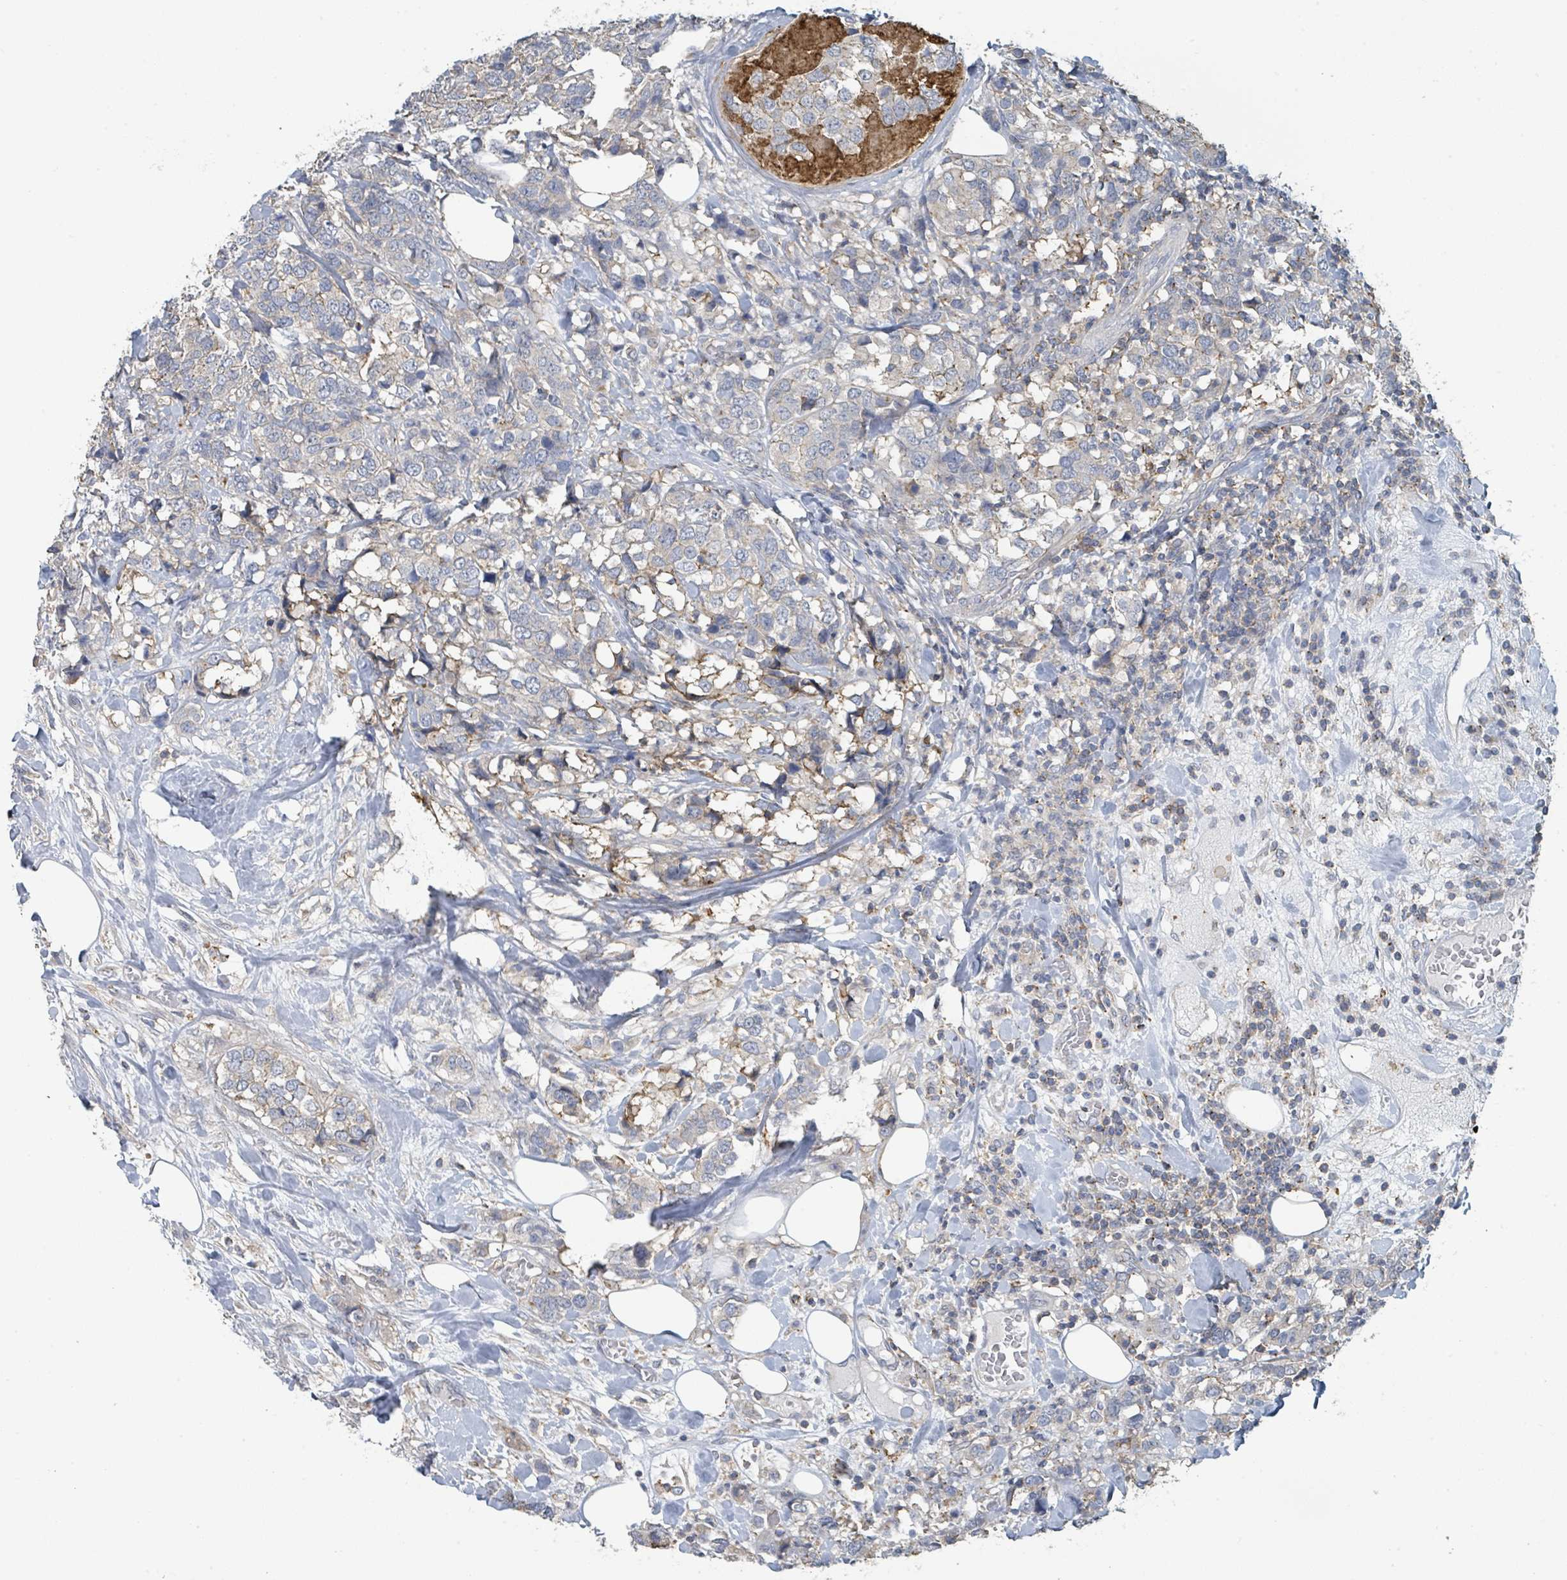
{"staining": {"intensity": "weak", "quantity": "<25%", "location": "cytoplasmic/membranous"}, "tissue": "breast cancer", "cell_type": "Tumor cells", "image_type": "cancer", "snomed": [{"axis": "morphology", "description": "Lobular carcinoma"}, {"axis": "topography", "description": "Breast"}], "caption": "Immunohistochemistry (IHC) image of human breast cancer (lobular carcinoma) stained for a protein (brown), which demonstrates no staining in tumor cells.", "gene": "LRRC42", "patient": {"sex": "female", "age": 59}}